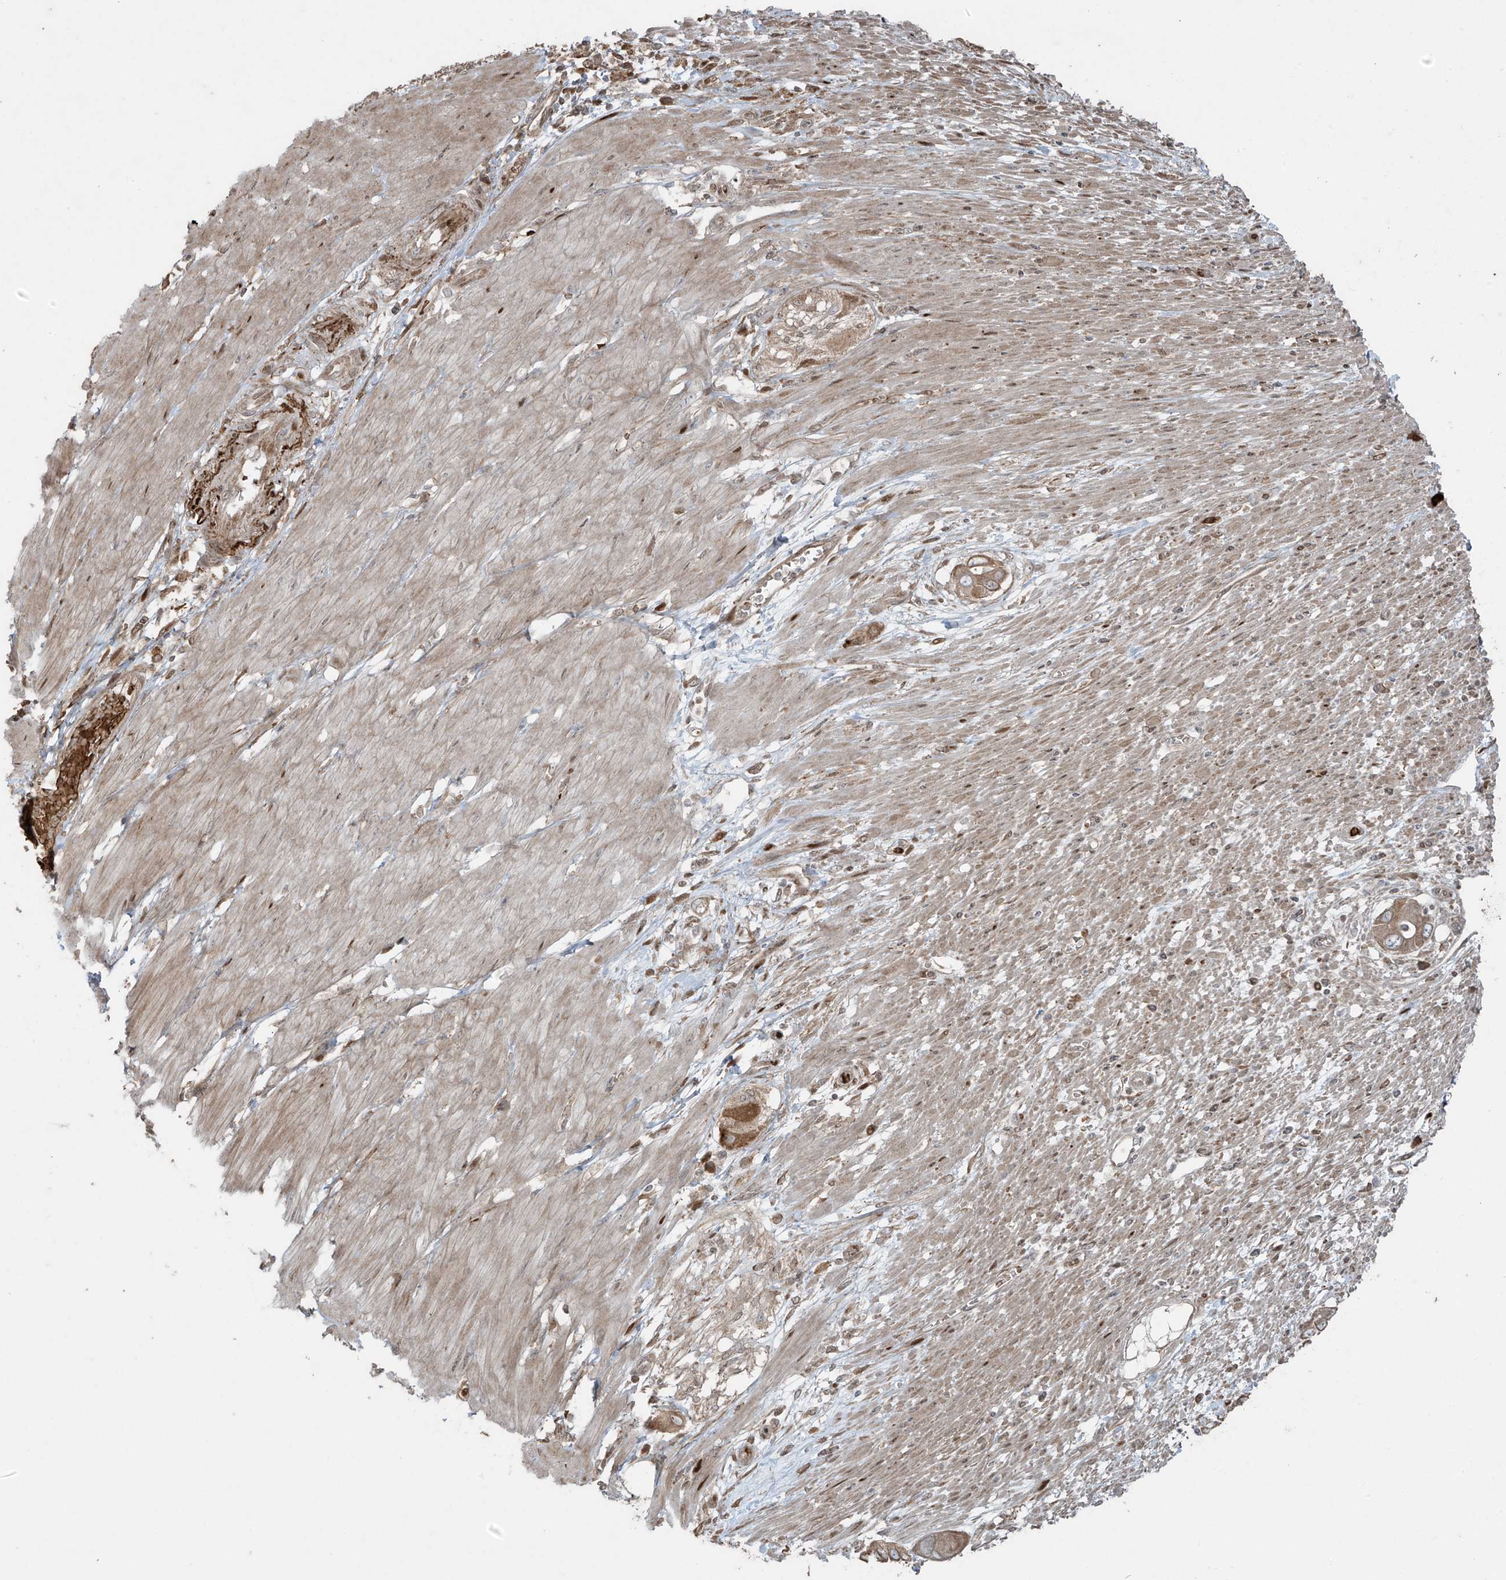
{"staining": {"intensity": "moderate", "quantity": ">75%", "location": "cytoplasmic/membranous"}, "tissue": "pancreatic cancer", "cell_type": "Tumor cells", "image_type": "cancer", "snomed": [{"axis": "morphology", "description": "Adenocarcinoma, NOS"}, {"axis": "topography", "description": "Pancreas"}], "caption": "An image of pancreatic adenocarcinoma stained for a protein exhibits moderate cytoplasmic/membranous brown staining in tumor cells.", "gene": "TTC22", "patient": {"sex": "male", "age": 68}}